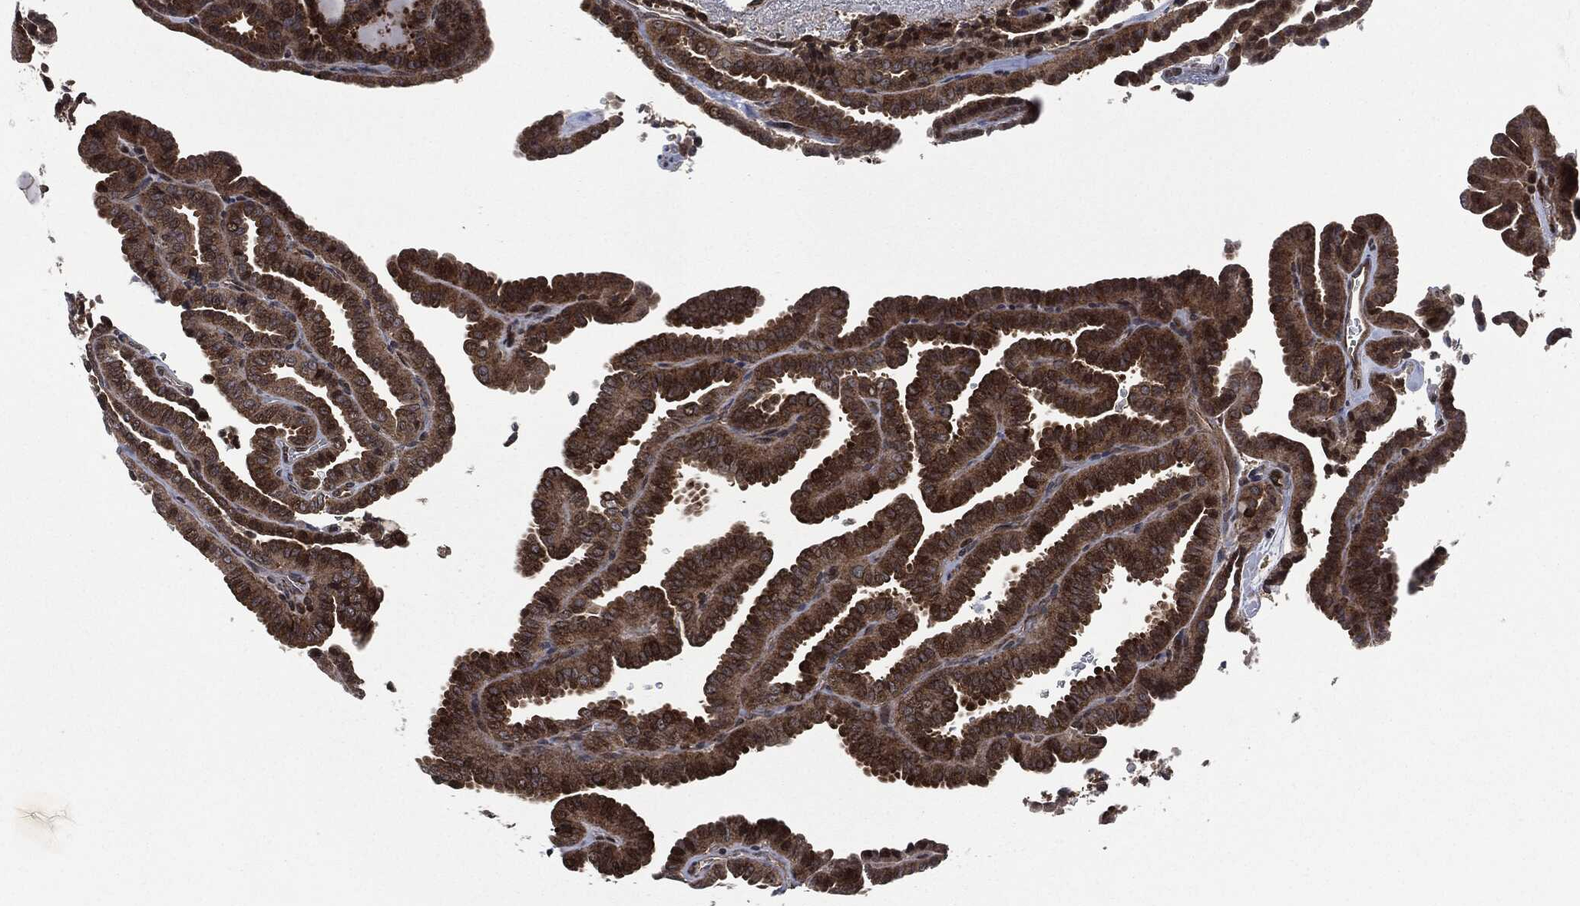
{"staining": {"intensity": "strong", "quantity": "25%-75%", "location": "cytoplasmic/membranous"}, "tissue": "thyroid cancer", "cell_type": "Tumor cells", "image_type": "cancer", "snomed": [{"axis": "morphology", "description": "Papillary adenocarcinoma, NOS"}, {"axis": "topography", "description": "Thyroid gland"}], "caption": "Tumor cells show high levels of strong cytoplasmic/membranous expression in about 25%-75% of cells in thyroid papillary adenocarcinoma.", "gene": "HRAS", "patient": {"sex": "female", "age": 39}}